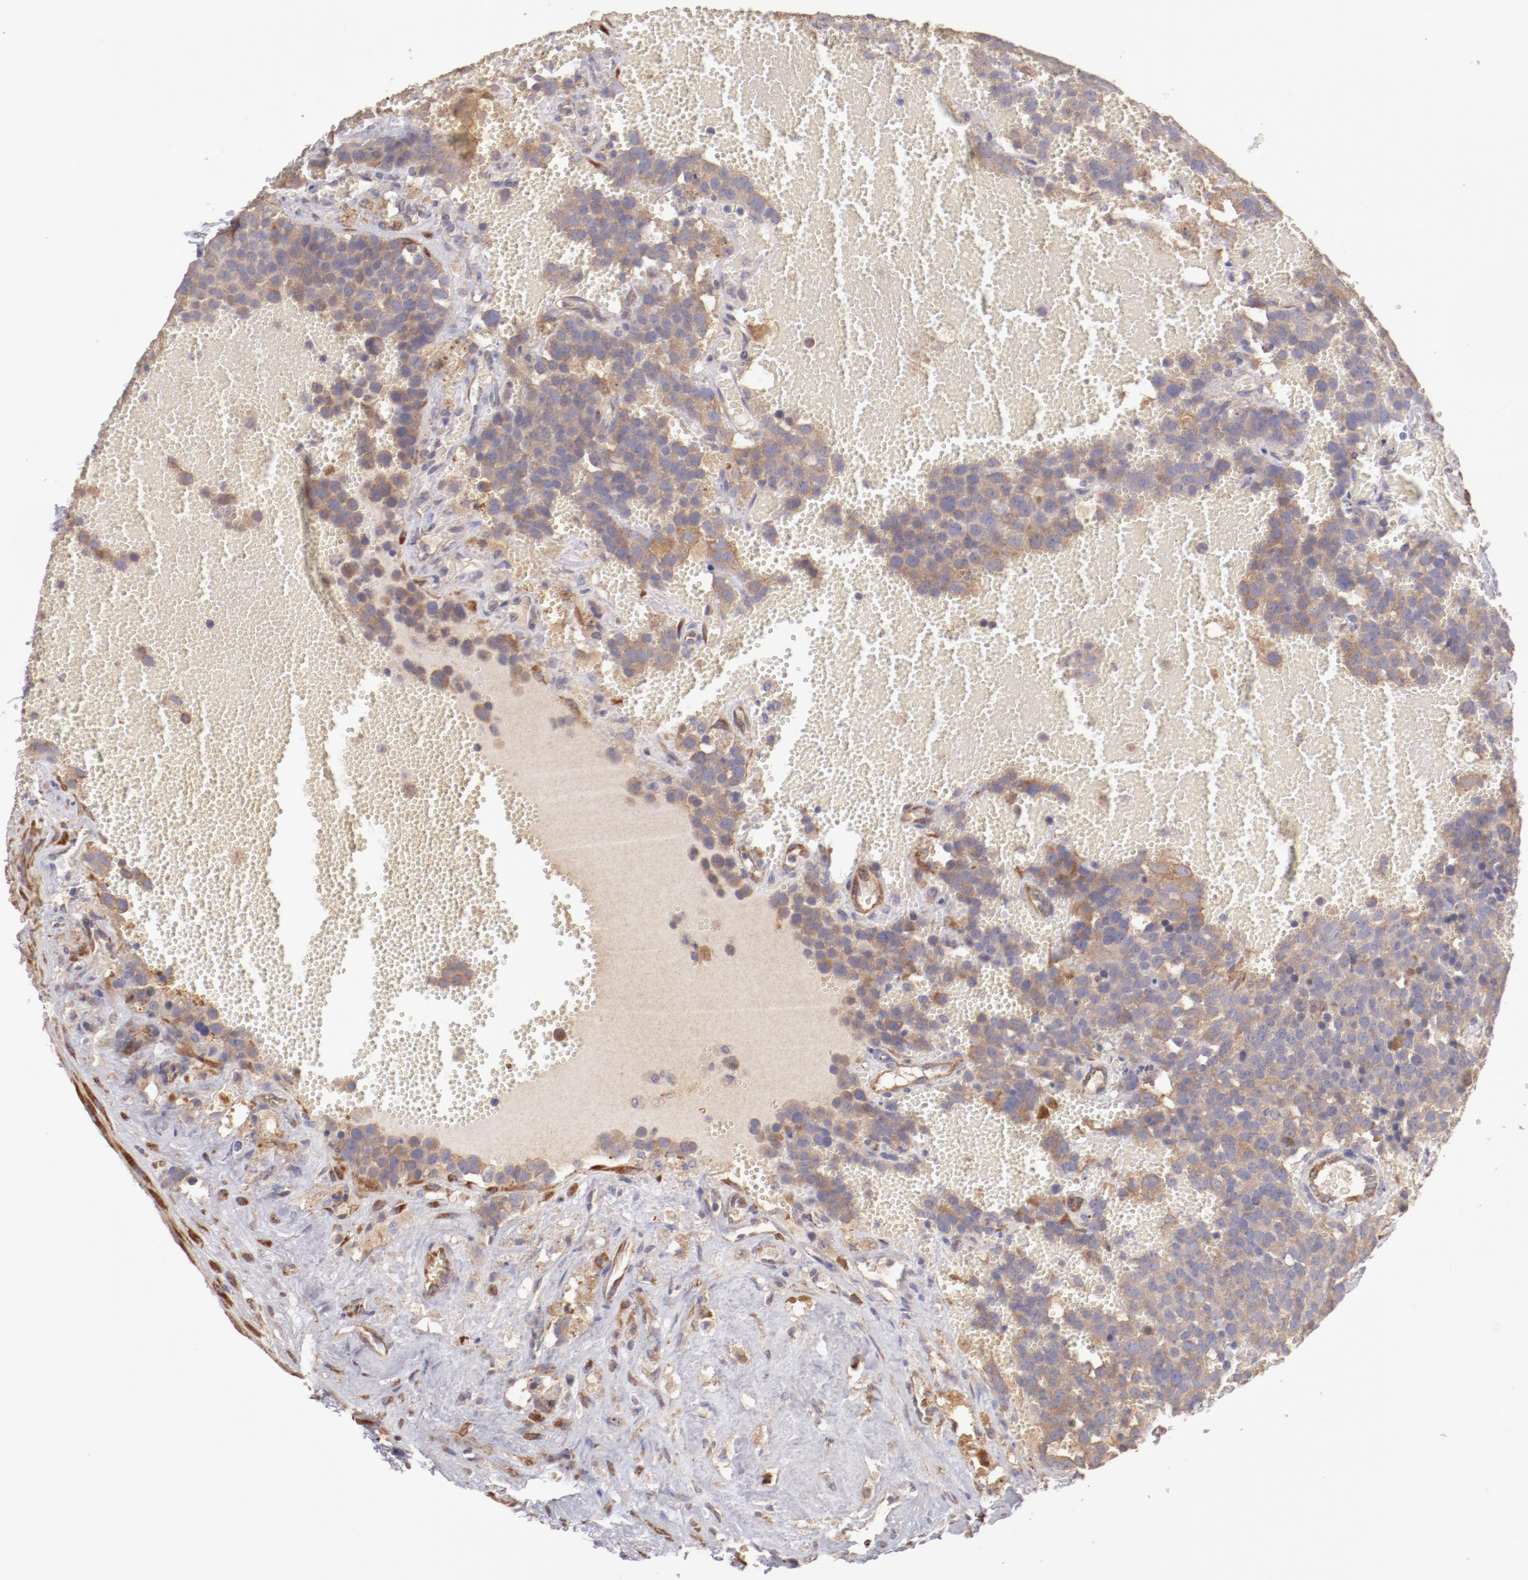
{"staining": {"intensity": "moderate", "quantity": ">75%", "location": "cytoplasmic/membranous"}, "tissue": "testis cancer", "cell_type": "Tumor cells", "image_type": "cancer", "snomed": [{"axis": "morphology", "description": "Seminoma, NOS"}, {"axis": "topography", "description": "Testis"}], "caption": "An immunohistochemistry histopathology image of neoplastic tissue is shown. Protein staining in brown shows moderate cytoplasmic/membranous positivity in seminoma (testis) within tumor cells.", "gene": "ENTPD5", "patient": {"sex": "male", "age": 71}}